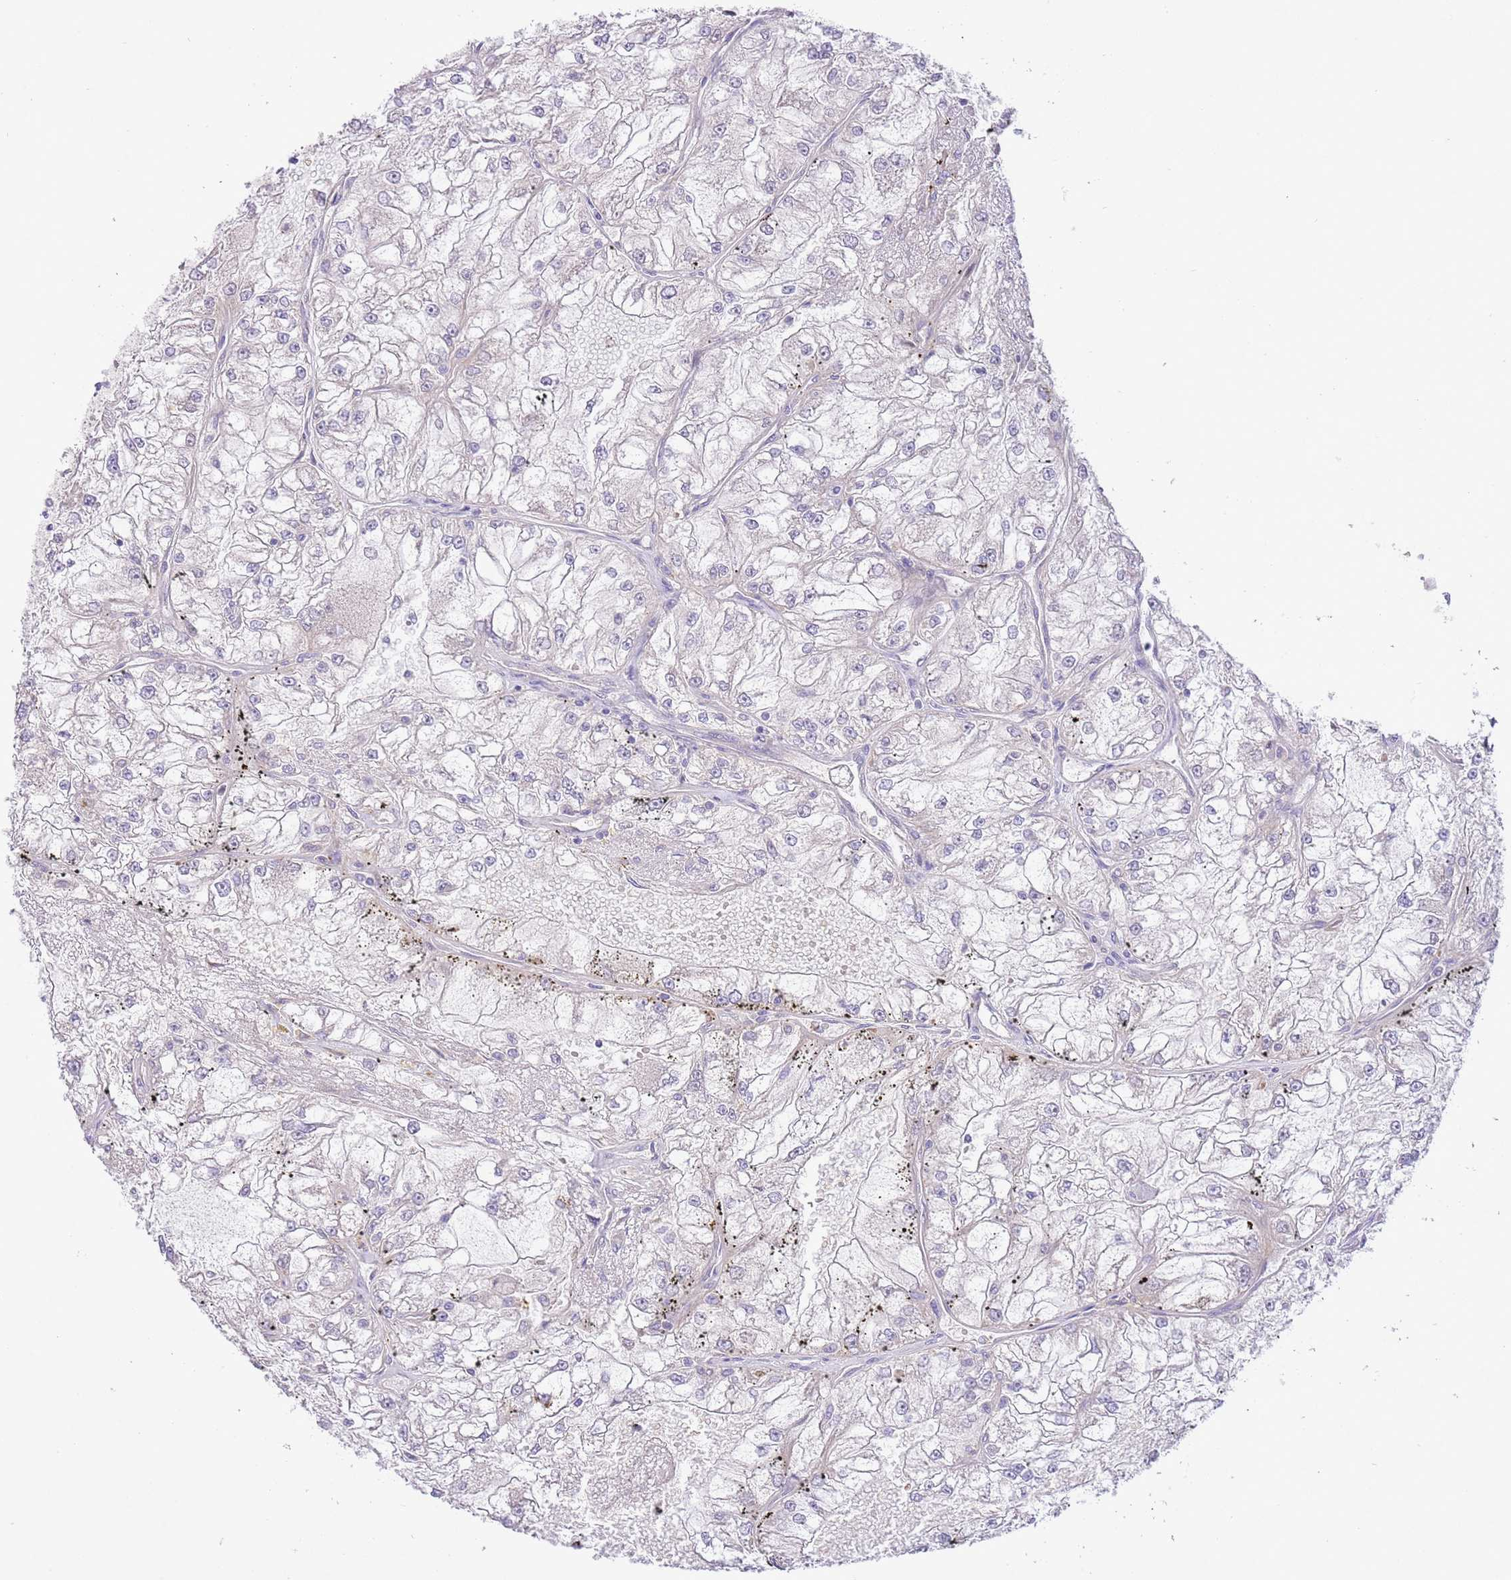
{"staining": {"intensity": "negative", "quantity": "none", "location": "none"}, "tissue": "renal cancer", "cell_type": "Tumor cells", "image_type": "cancer", "snomed": [{"axis": "morphology", "description": "Adenocarcinoma, NOS"}, {"axis": "topography", "description": "Kidney"}], "caption": "There is no significant positivity in tumor cells of renal cancer.", "gene": "OAZ2", "patient": {"sex": "female", "age": 72}}